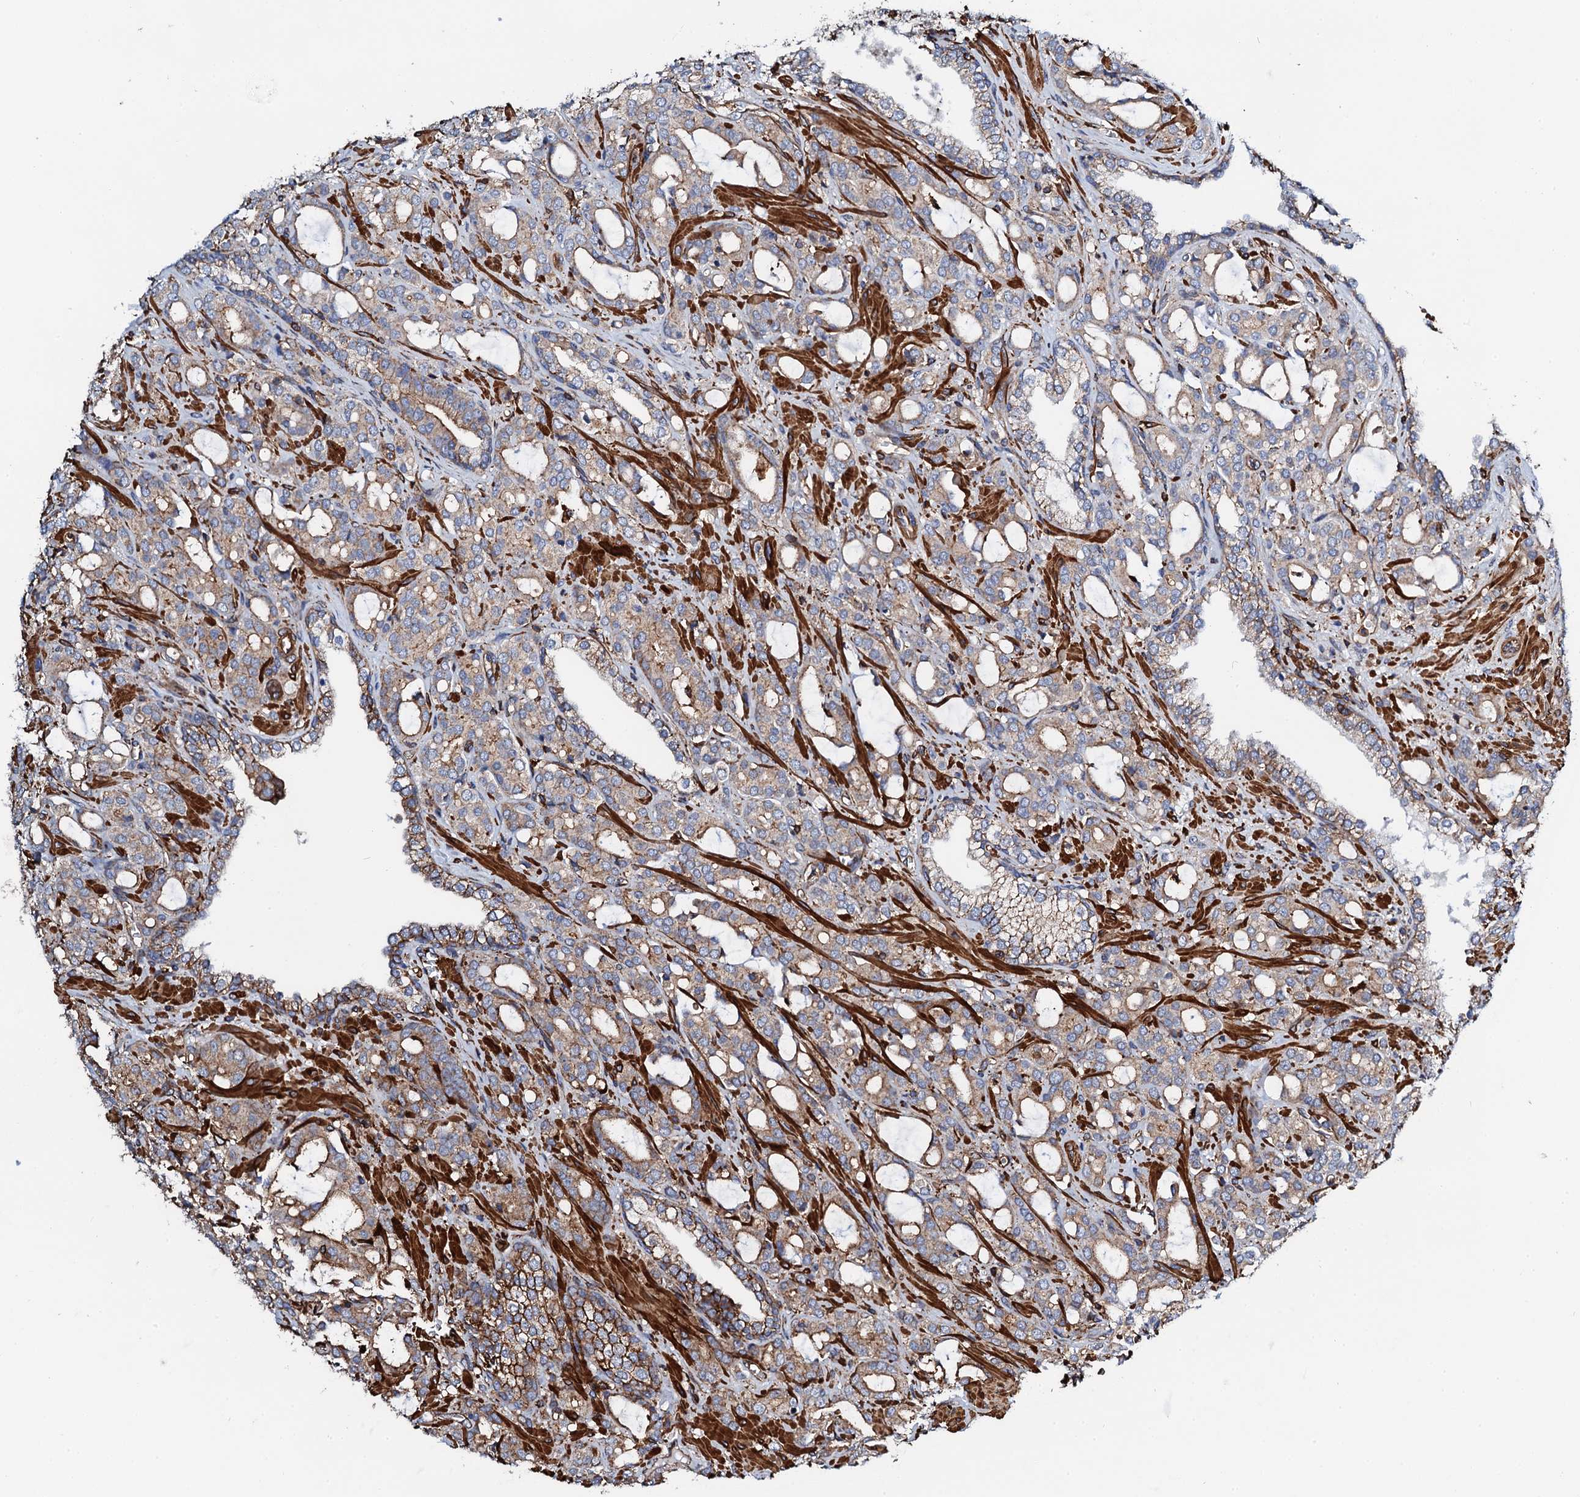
{"staining": {"intensity": "moderate", "quantity": "25%-75%", "location": "cytoplasmic/membranous"}, "tissue": "prostate cancer", "cell_type": "Tumor cells", "image_type": "cancer", "snomed": [{"axis": "morphology", "description": "Adenocarcinoma, High grade"}, {"axis": "topography", "description": "Prostate"}], "caption": "This histopathology image shows immunohistochemistry staining of human prostate adenocarcinoma (high-grade), with medium moderate cytoplasmic/membranous staining in approximately 25%-75% of tumor cells.", "gene": "INTS10", "patient": {"sex": "male", "age": 72}}